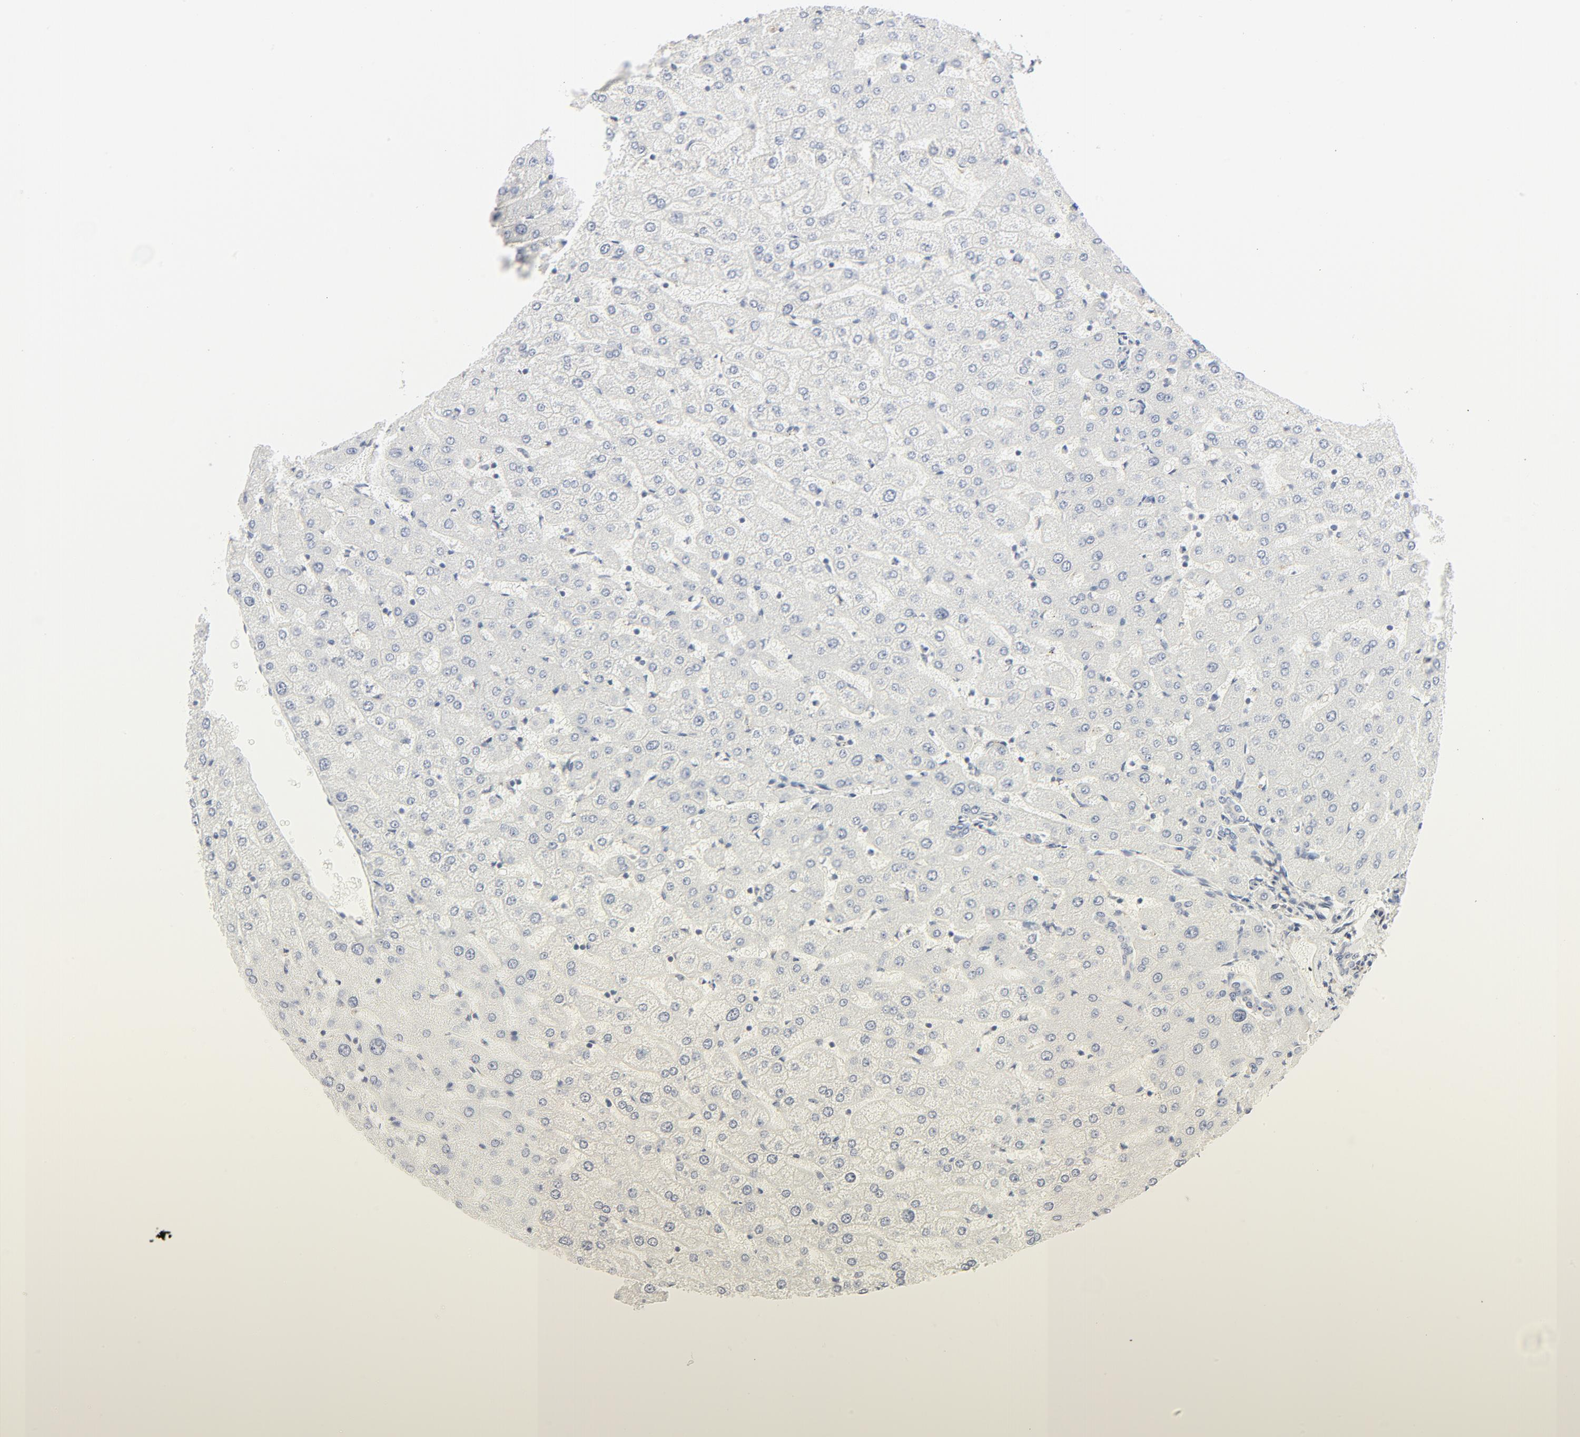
{"staining": {"intensity": "negative", "quantity": "none", "location": "none"}, "tissue": "liver", "cell_type": "Cholangiocytes", "image_type": "normal", "snomed": [{"axis": "morphology", "description": "Normal tissue, NOS"}, {"axis": "morphology", "description": "Fibrosis, NOS"}, {"axis": "topography", "description": "Liver"}], "caption": "IHC micrograph of normal liver: human liver stained with DAB (3,3'-diaminobenzidine) demonstrates no significant protein expression in cholangiocytes.", "gene": "RABEP1", "patient": {"sex": "female", "age": 29}}